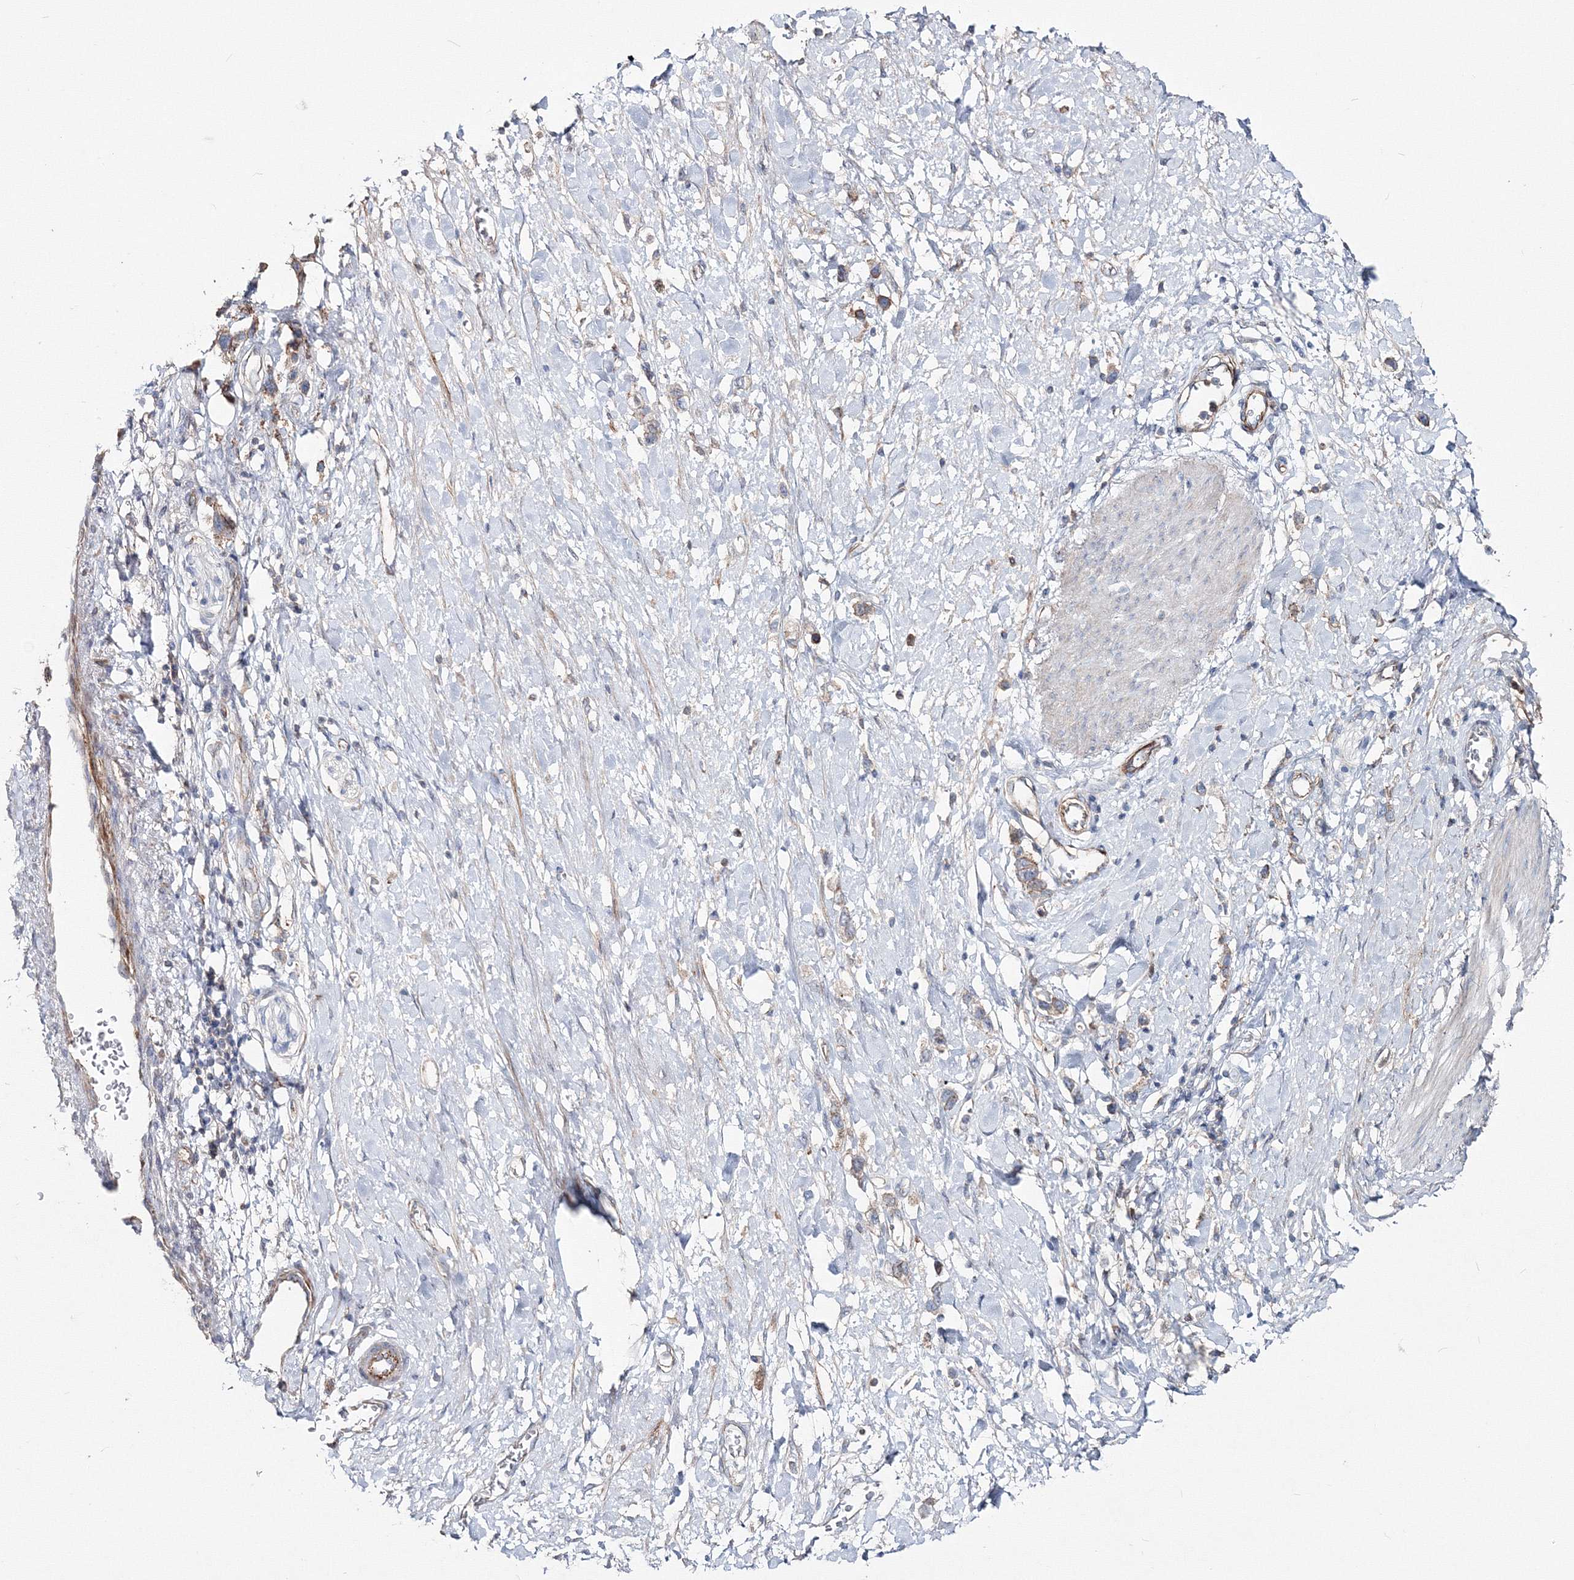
{"staining": {"intensity": "negative", "quantity": "none", "location": "none"}, "tissue": "stomach cancer", "cell_type": "Tumor cells", "image_type": "cancer", "snomed": [{"axis": "morphology", "description": "Adenocarcinoma, NOS"}, {"axis": "topography", "description": "Stomach"}], "caption": "This is a histopathology image of IHC staining of stomach cancer, which shows no staining in tumor cells.", "gene": "GGA2", "patient": {"sex": "female", "age": 65}}